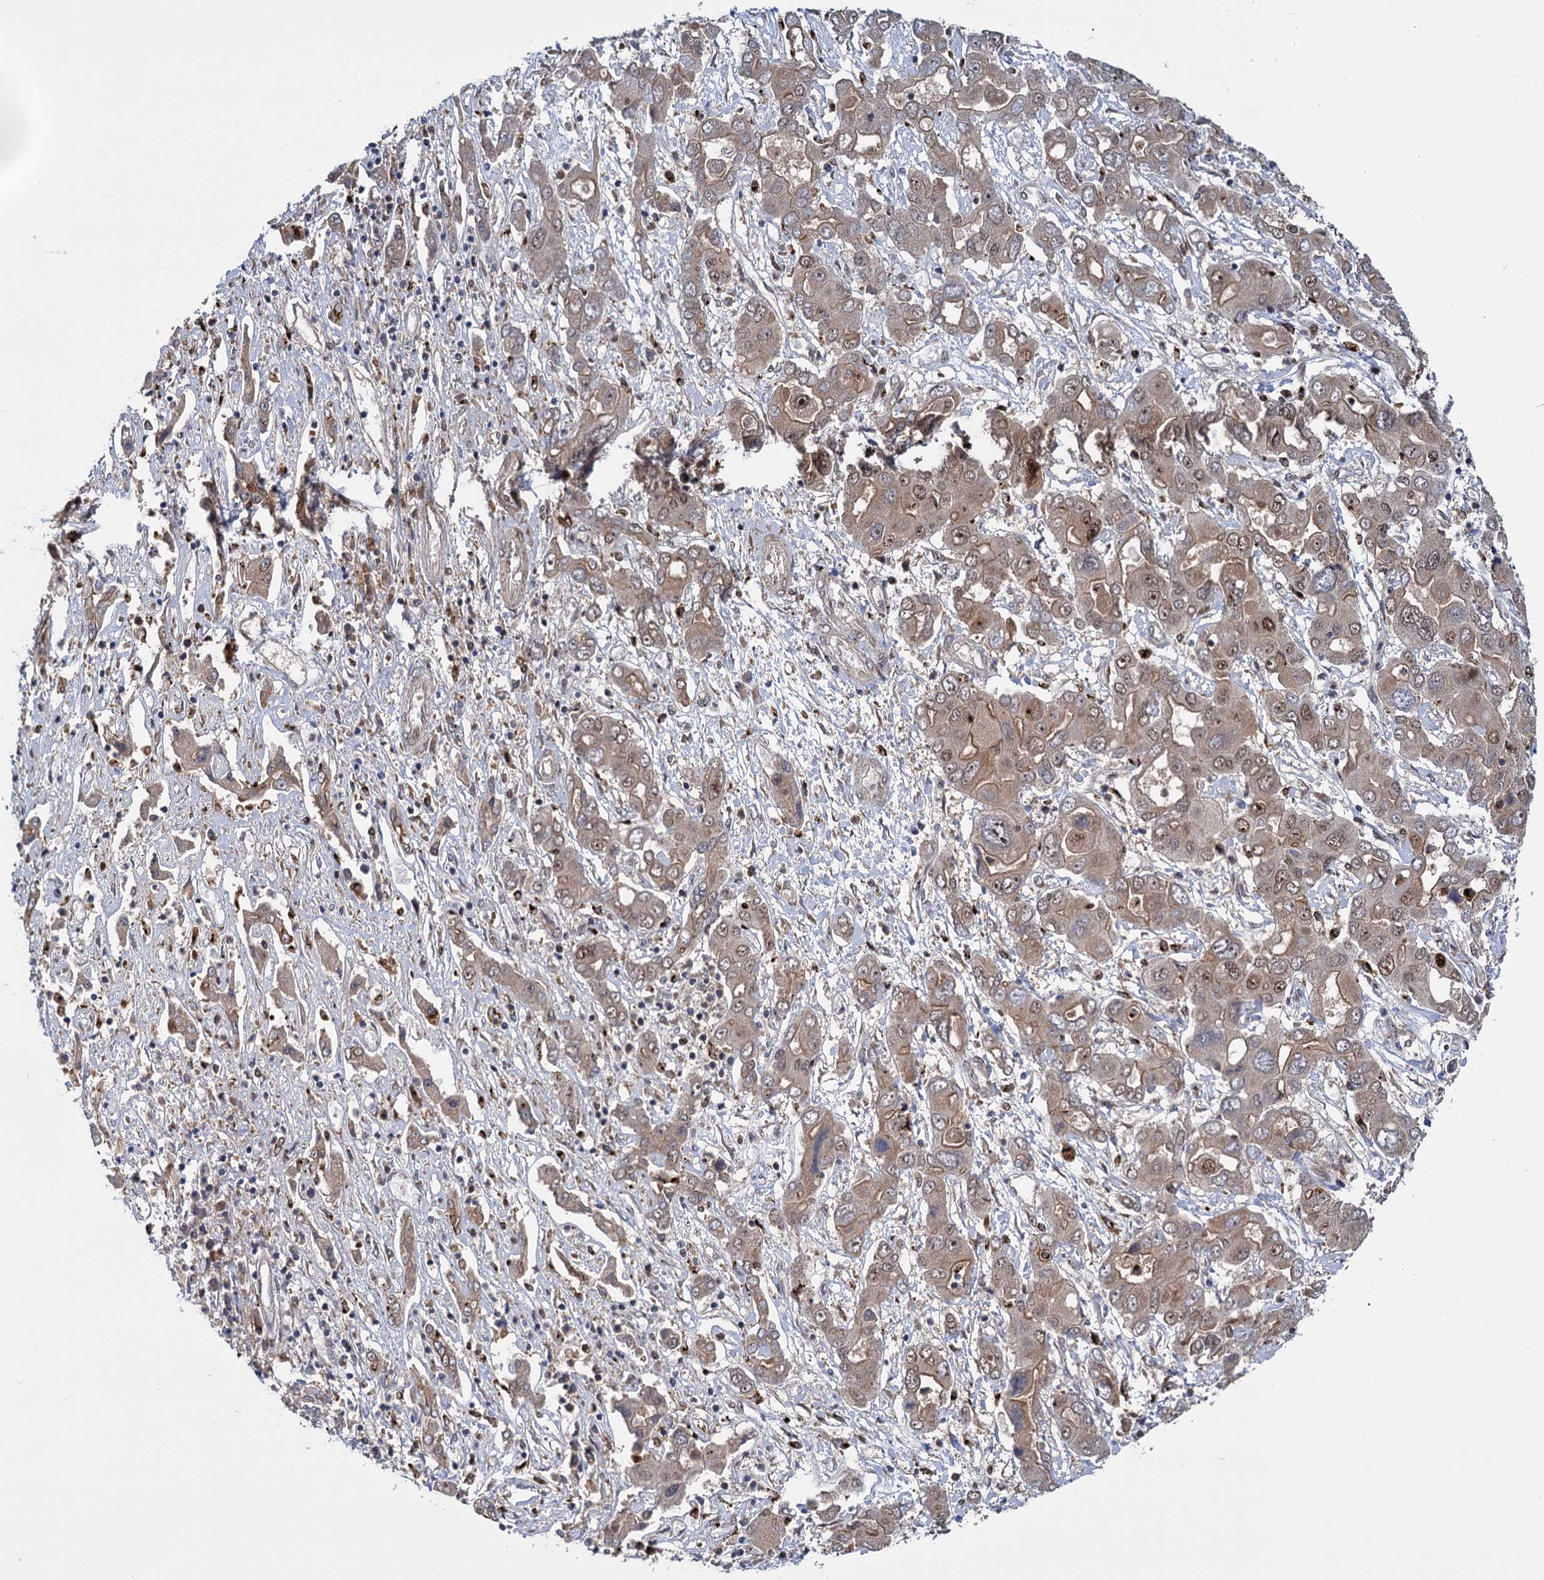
{"staining": {"intensity": "weak", "quantity": ">75%", "location": "cytoplasmic/membranous"}, "tissue": "liver cancer", "cell_type": "Tumor cells", "image_type": "cancer", "snomed": [{"axis": "morphology", "description": "Cholangiocarcinoma"}, {"axis": "topography", "description": "Liver"}], "caption": "Immunohistochemical staining of liver cancer (cholangiocarcinoma) reveals low levels of weak cytoplasmic/membranous protein positivity in approximately >75% of tumor cells. Nuclei are stained in blue.", "gene": "GAL3ST4", "patient": {"sex": "male", "age": 67}}